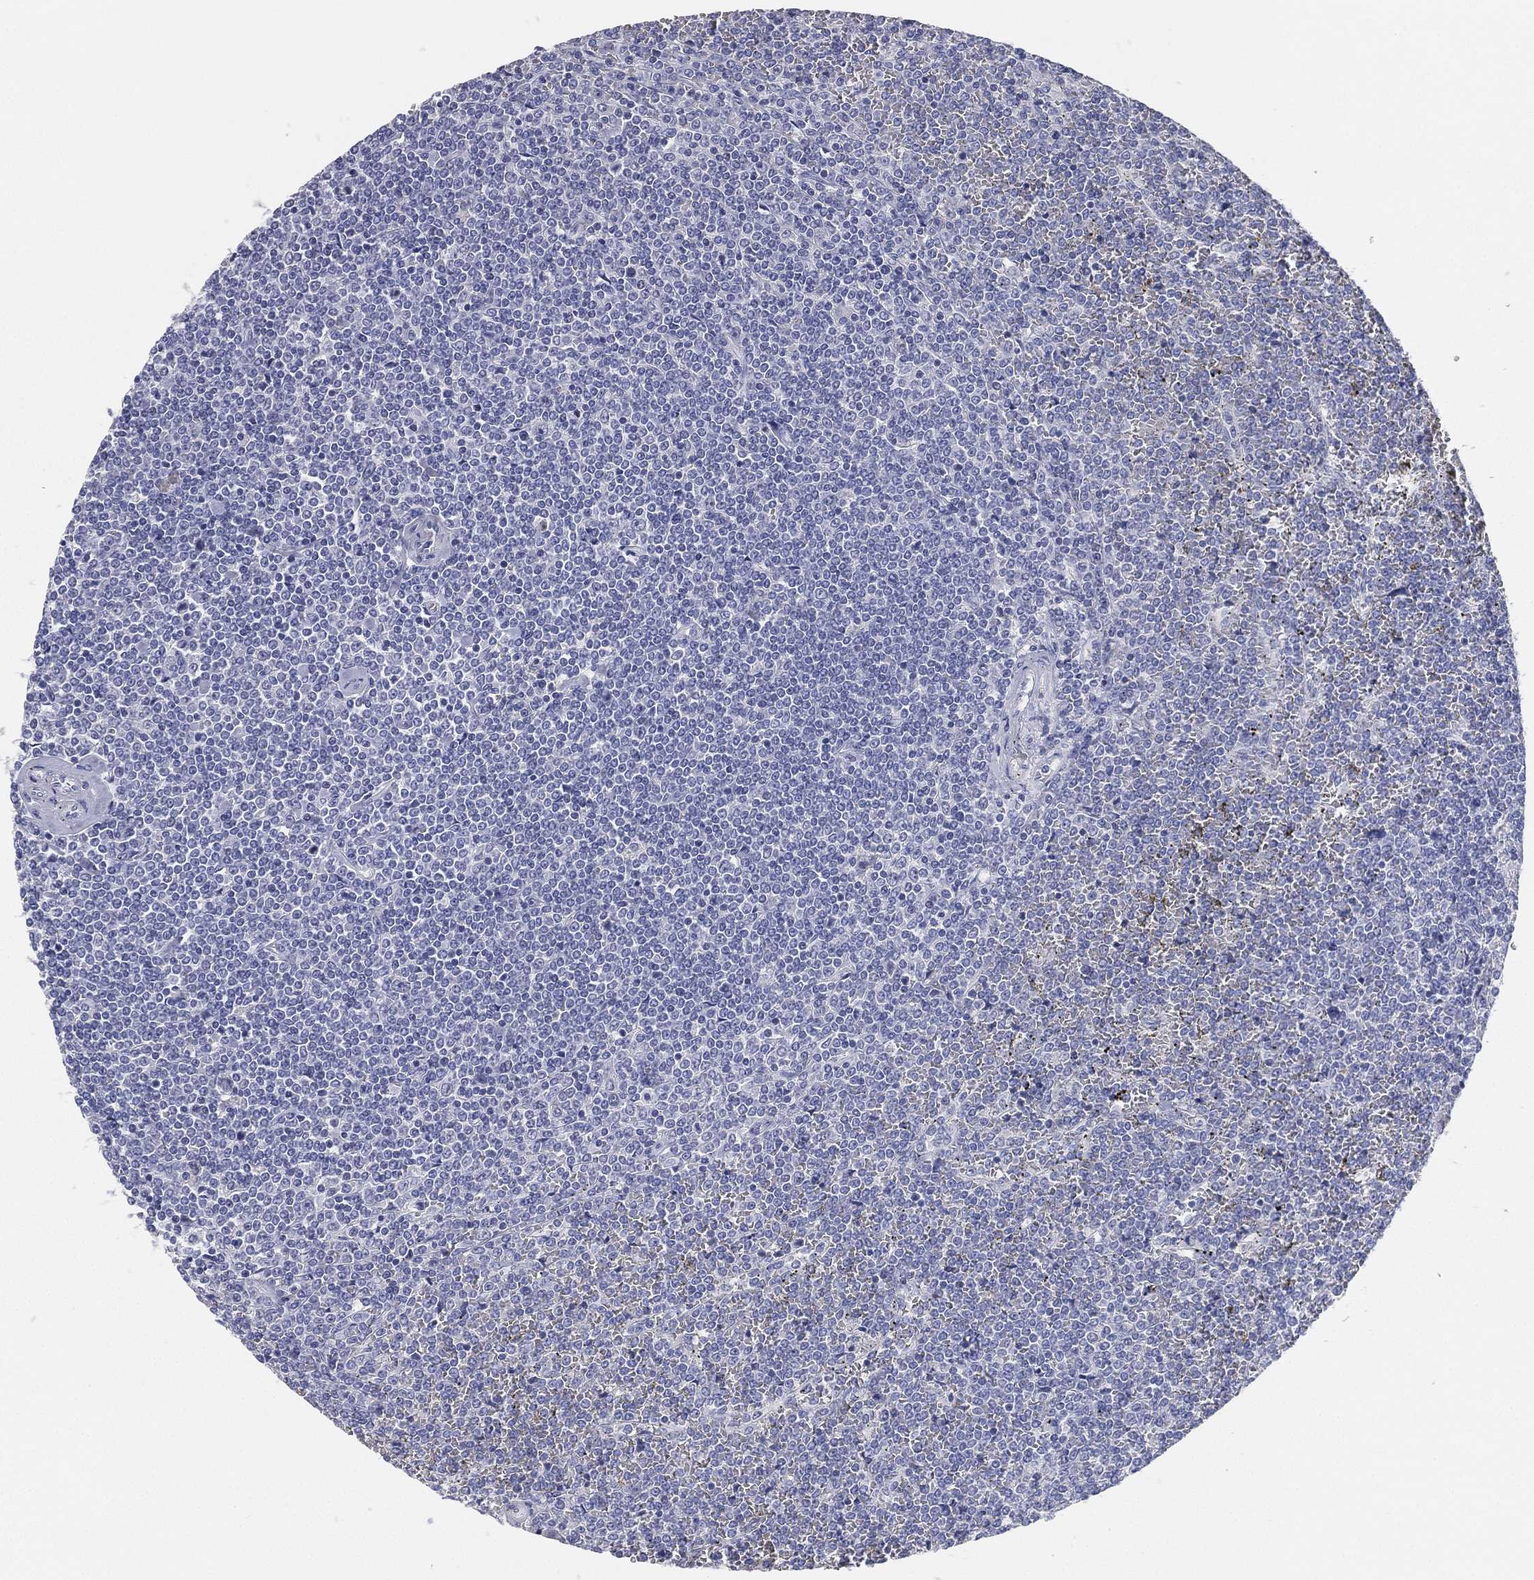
{"staining": {"intensity": "negative", "quantity": "none", "location": "none"}, "tissue": "lymphoma", "cell_type": "Tumor cells", "image_type": "cancer", "snomed": [{"axis": "morphology", "description": "Malignant lymphoma, non-Hodgkin's type, Low grade"}, {"axis": "topography", "description": "Spleen"}], "caption": "Tumor cells are negative for protein expression in human lymphoma.", "gene": "FAM187B", "patient": {"sex": "female", "age": 19}}